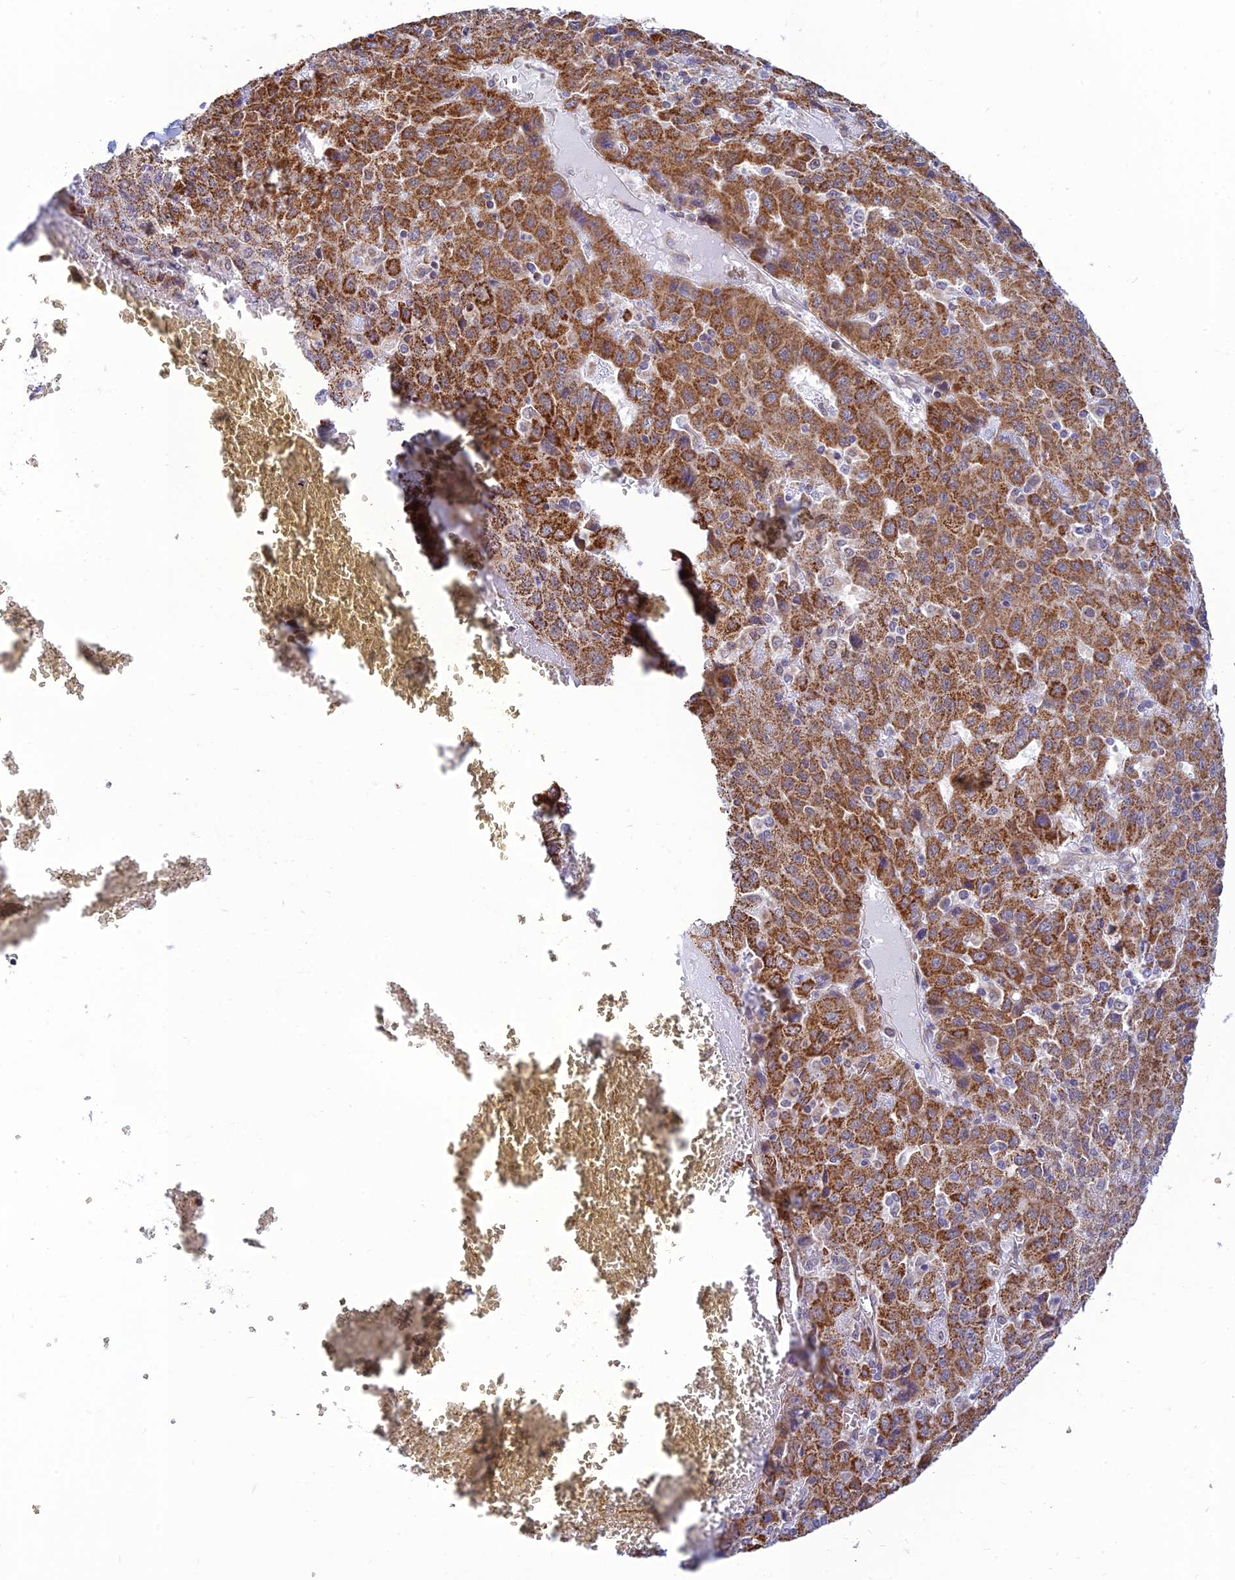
{"staining": {"intensity": "moderate", "quantity": ">75%", "location": "cytoplasmic/membranous"}, "tissue": "liver cancer", "cell_type": "Tumor cells", "image_type": "cancer", "snomed": [{"axis": "morphology", "description": "Carcinoma, Hepatocellular, NOS"}, {"axis": "topography", "description": "Liver"}], "caption": "Liver cancer stained with DAB (3,3'-diaminobenzidine) immunohistochemistry demonstrates medium levels of moderate cytoplasmic/membranous expression in approximately >75% of tumor cells.", "gene": "HOOK2", "patient": {"sex": "female", "age": 53}}